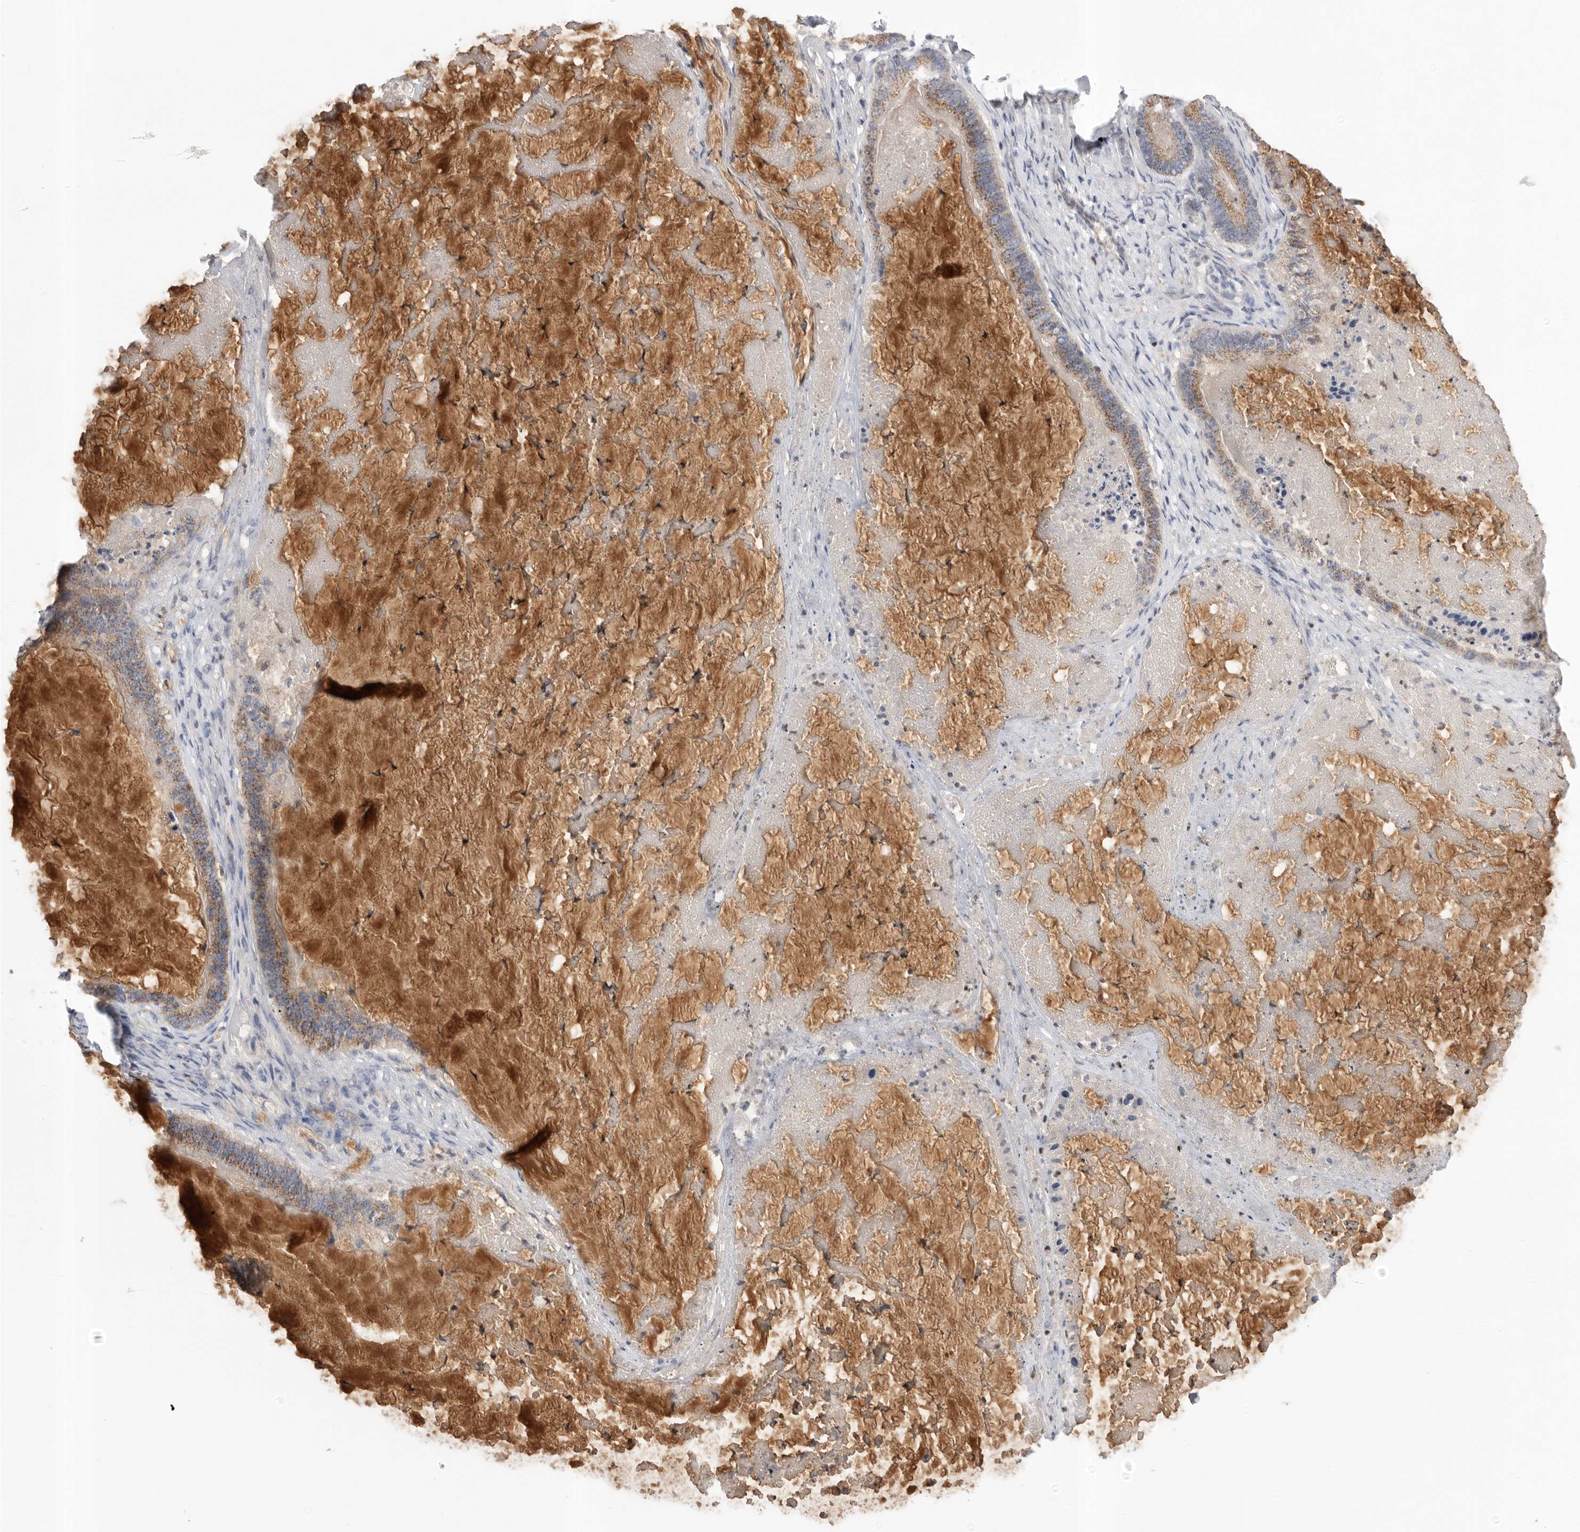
{"staining": {"intensity": "moderate", "quantity": "25%-75%", "location": "cytoplasmic/membranous"}, "tissue": "ovarian cancer", "cell_type": "Tumor cells", "image_type": "cancer", "snomed": [{"axis": "morphology", "description": "Cystadenocarcinoma, mucinous, NOS"}, {"axis": "topography", "description": "Ovary"}], "caption": "DAB (3,3'-diaminobenzidine) immunohistochemical staining of human mucinous cystadenocarcinoma (ovarian) exhibits moderate cytoplasmic/membranous protein staining in about 25%-75% of tumor cells. The staining is performed using DAB (3,3'-diaminobenzidine) brown chromogen to label protein expression. The nuclei are counter-stained blue using hematoxylin.", "gene": "CCDC126", "patient": {"sex": "female", "age": 61}}